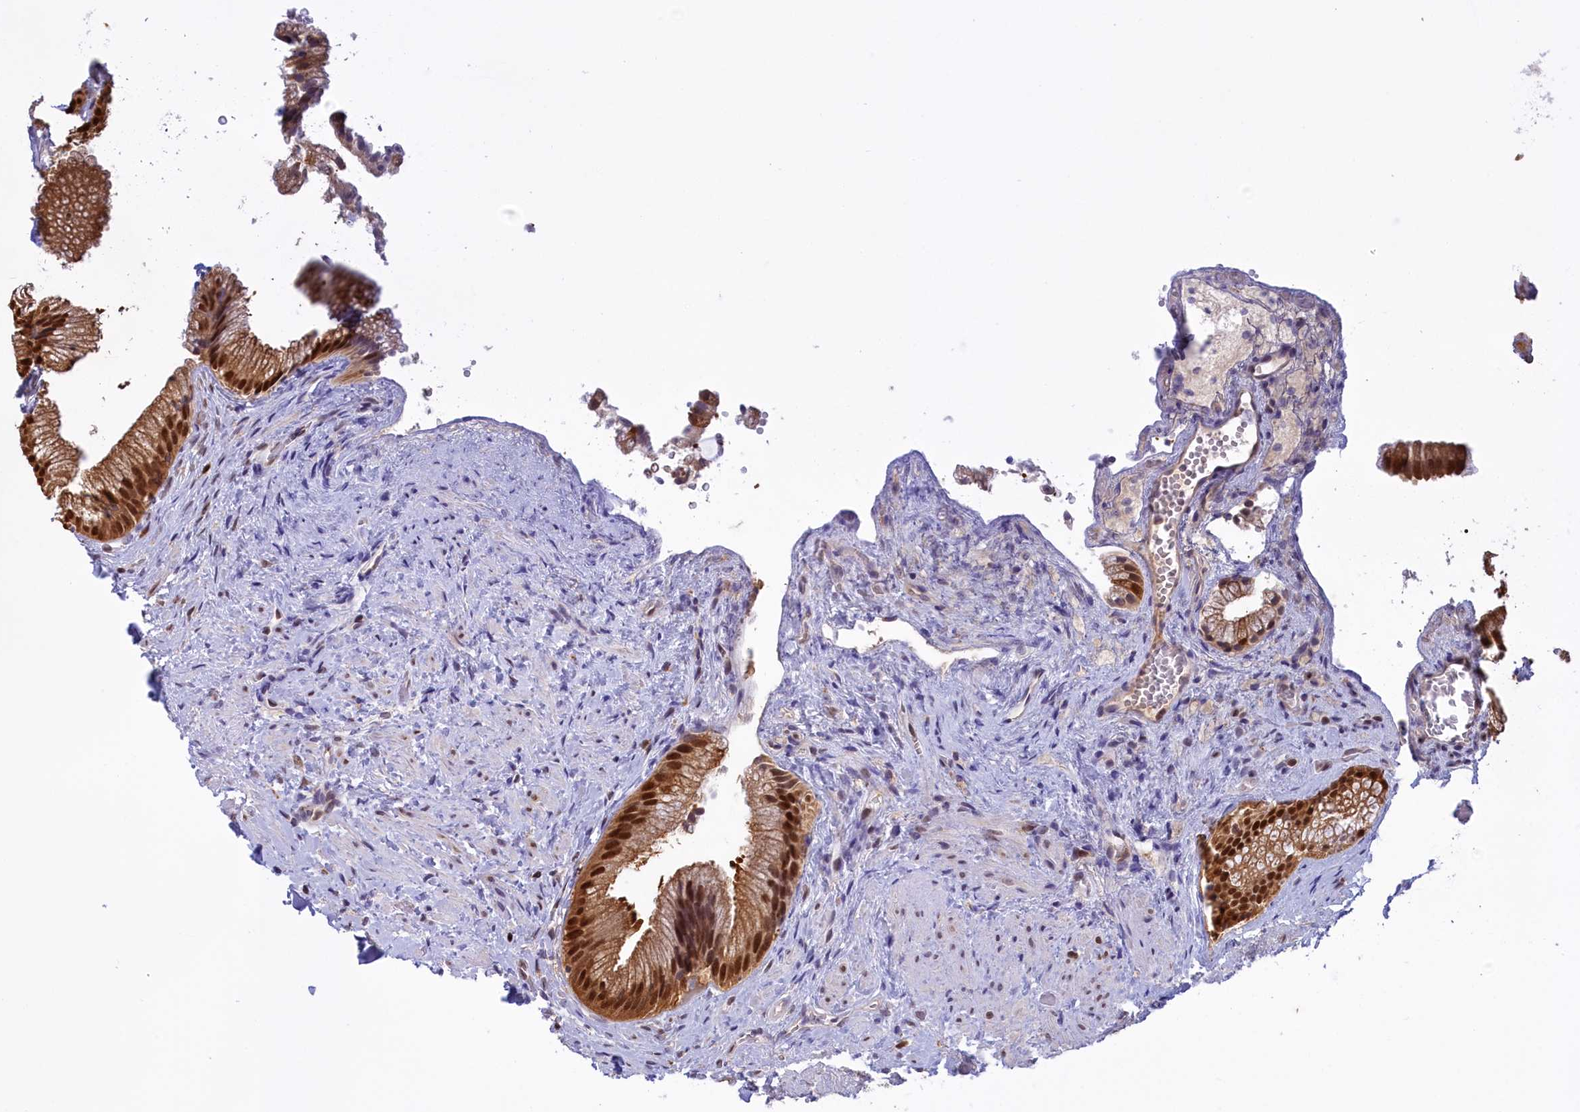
{"staining": {"intensity": "strong", "quantity": ">75%", "location": "cytoplasmic/membranous,nuclear"}, "tissue": "gallbladder", "cell_type": "Glandular cells", "image_type": "normal", "snomed": [{"axis": "morphology", "description": "Normal tissue, NOS"}, {"axis": "morphology", "description": "Inflammation, NOS"}, {"axis": "topography", "description": "Gallbladder"}], "caption": "The histopathology image displays staining of unremarkable gallbladder, revealing strong cytoplasmic/membranous,nuclear protein staining (brown color) within glandular cells.", "gene": "IZUMO2", "patient": {"sex": "male", "age": 51}}